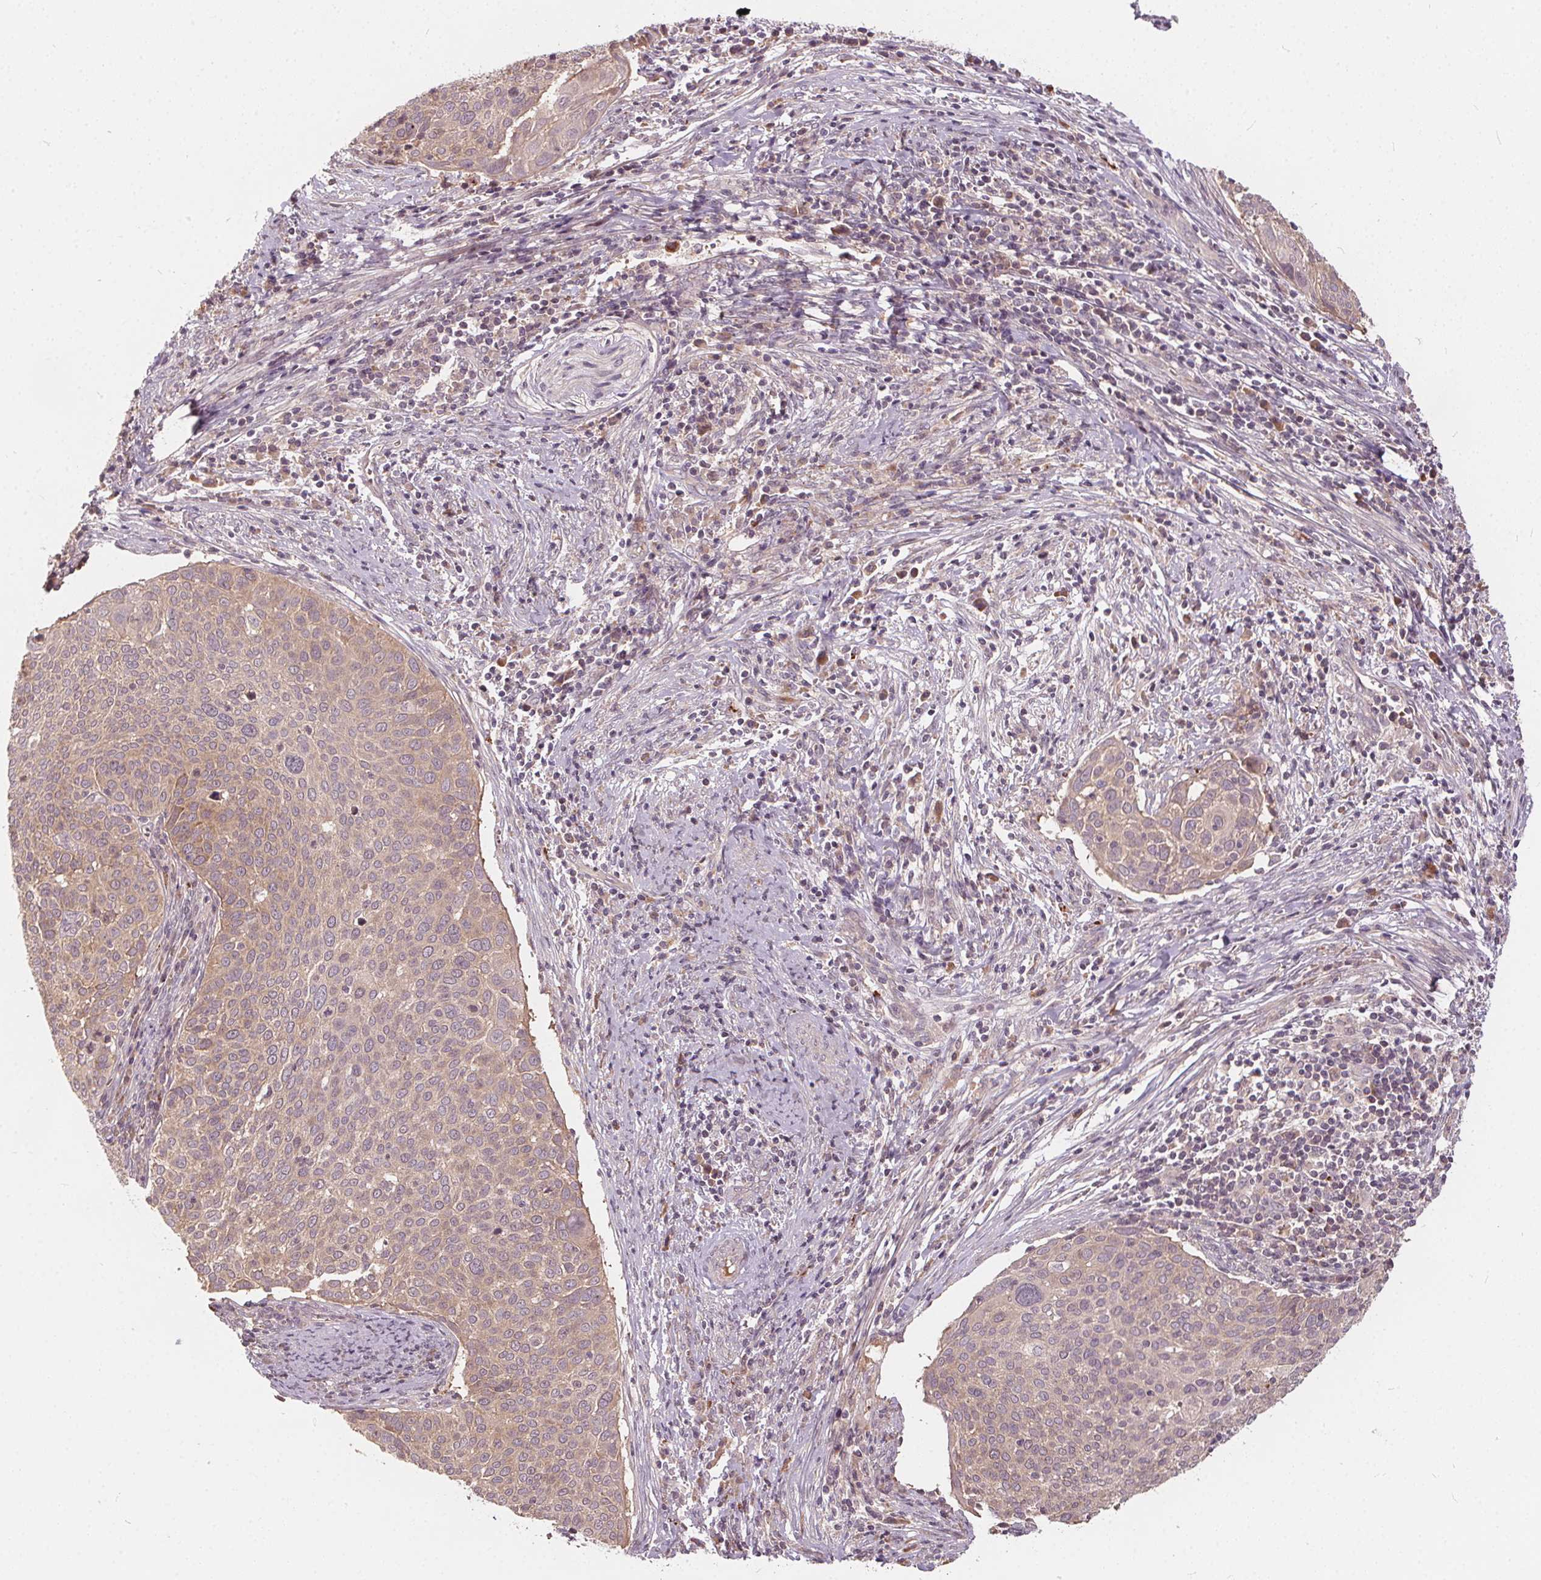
{"staining": {"intensity": "weak", "quantity": "25%-75%", "location": "cytoplasmic/membranous"}, "tissue": "cervical cancer", "cell_type": "Tumor cells", "image_type": "cancer", "snomed": [{"axis": "morphology", "description": "Squamous cell carcinoma, NOS"}, {"axis": "topography", "description": "Cervix"}], "caption": "Protein expression analysis of squamous cell carcinoma (cervical) displays weak cytoplasmic/membranous staining in about 25%-75% of tumor cells. (DAB (3,3'-diaminobenzidine) IHC, brown staining for protein, blue staining for nuclei).", "gene": "IPO13", "patient": {"sex": "female", "age": 39}}